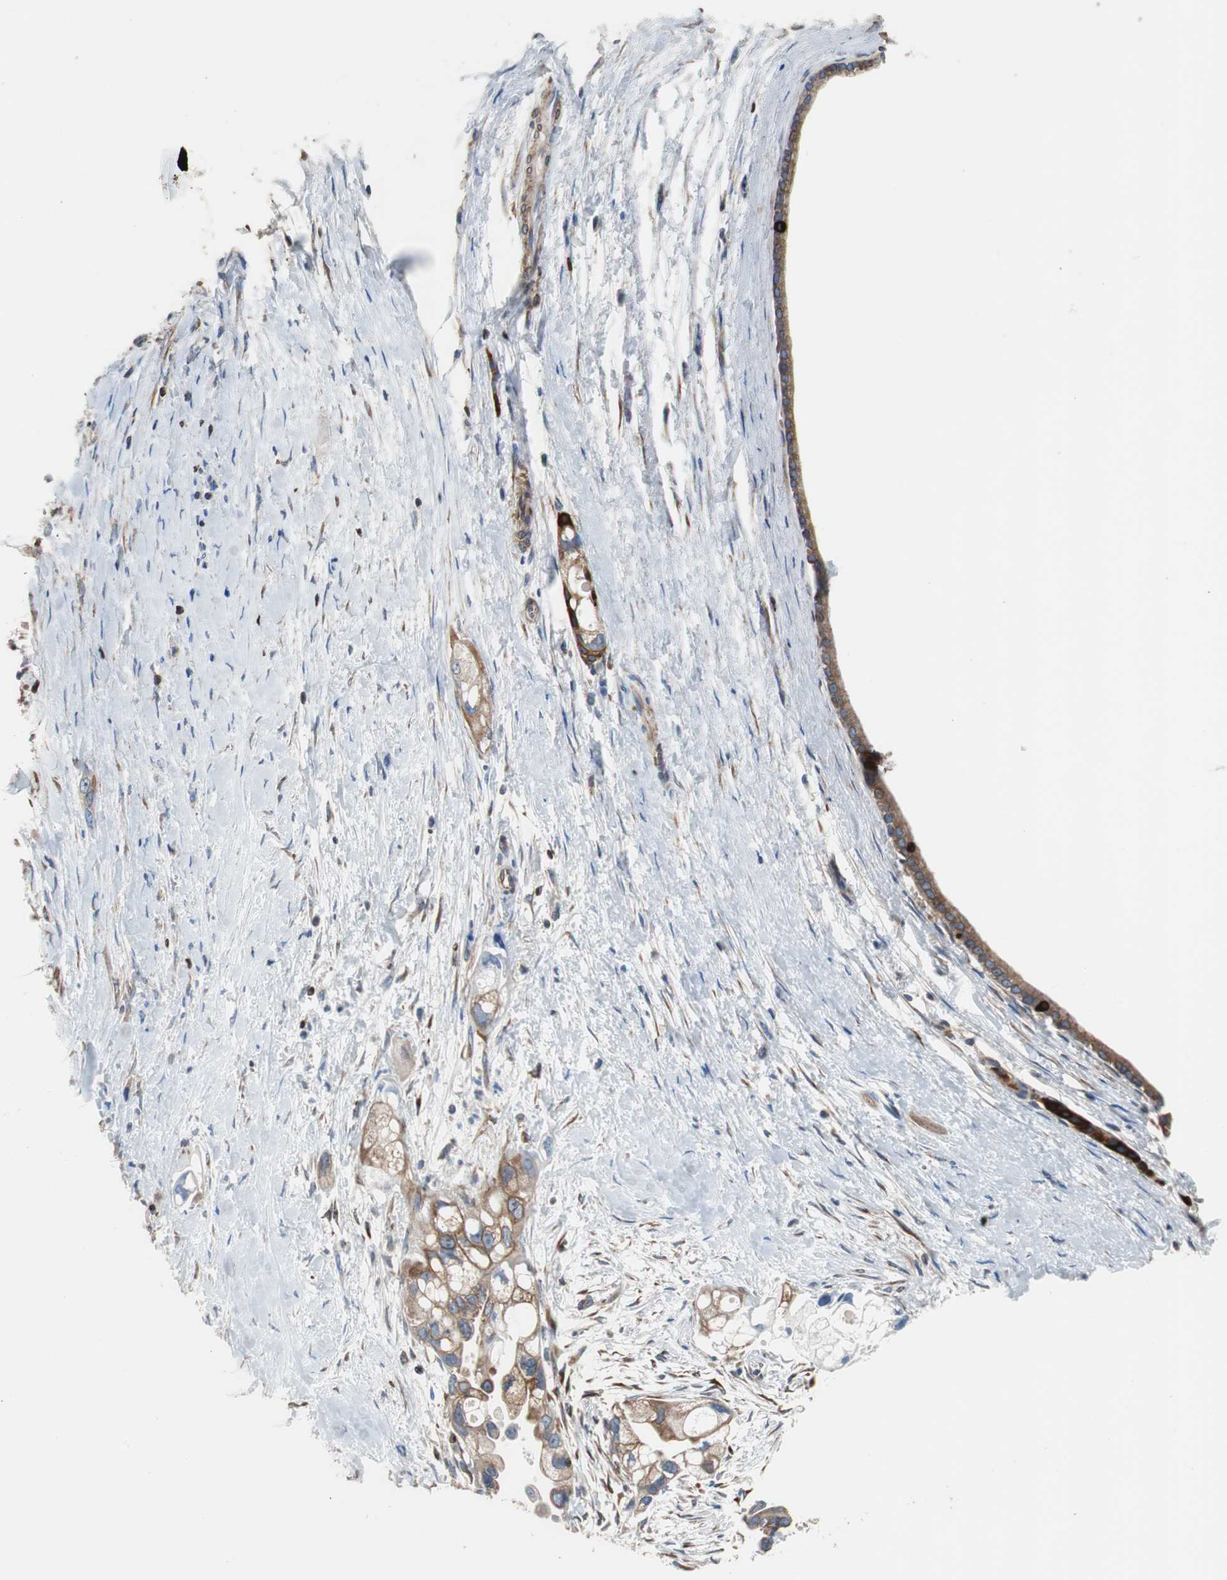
{"staining": {"intensity": "moderate", "quantity": ">75%", "location": "cytoplasmic/membranous"}, "tissue": "pancreatic cancer", "cell_type": "Tumor cells", "image_type": "cancer", "snomed": [{"axis": "morphology", "description": "Adenocarcinoma, NOS"}, {"axis": "topography", "description": "Pancreas"}], "caption": "Immunohistochemical staining of human pancreatic cancer demonstrates medium levels of moderate cytoplasmic/membranous positivity in about >75% of tumor cells.", "gene": "PBXIP1", "patient": {"sex": "female", "age": 77}}